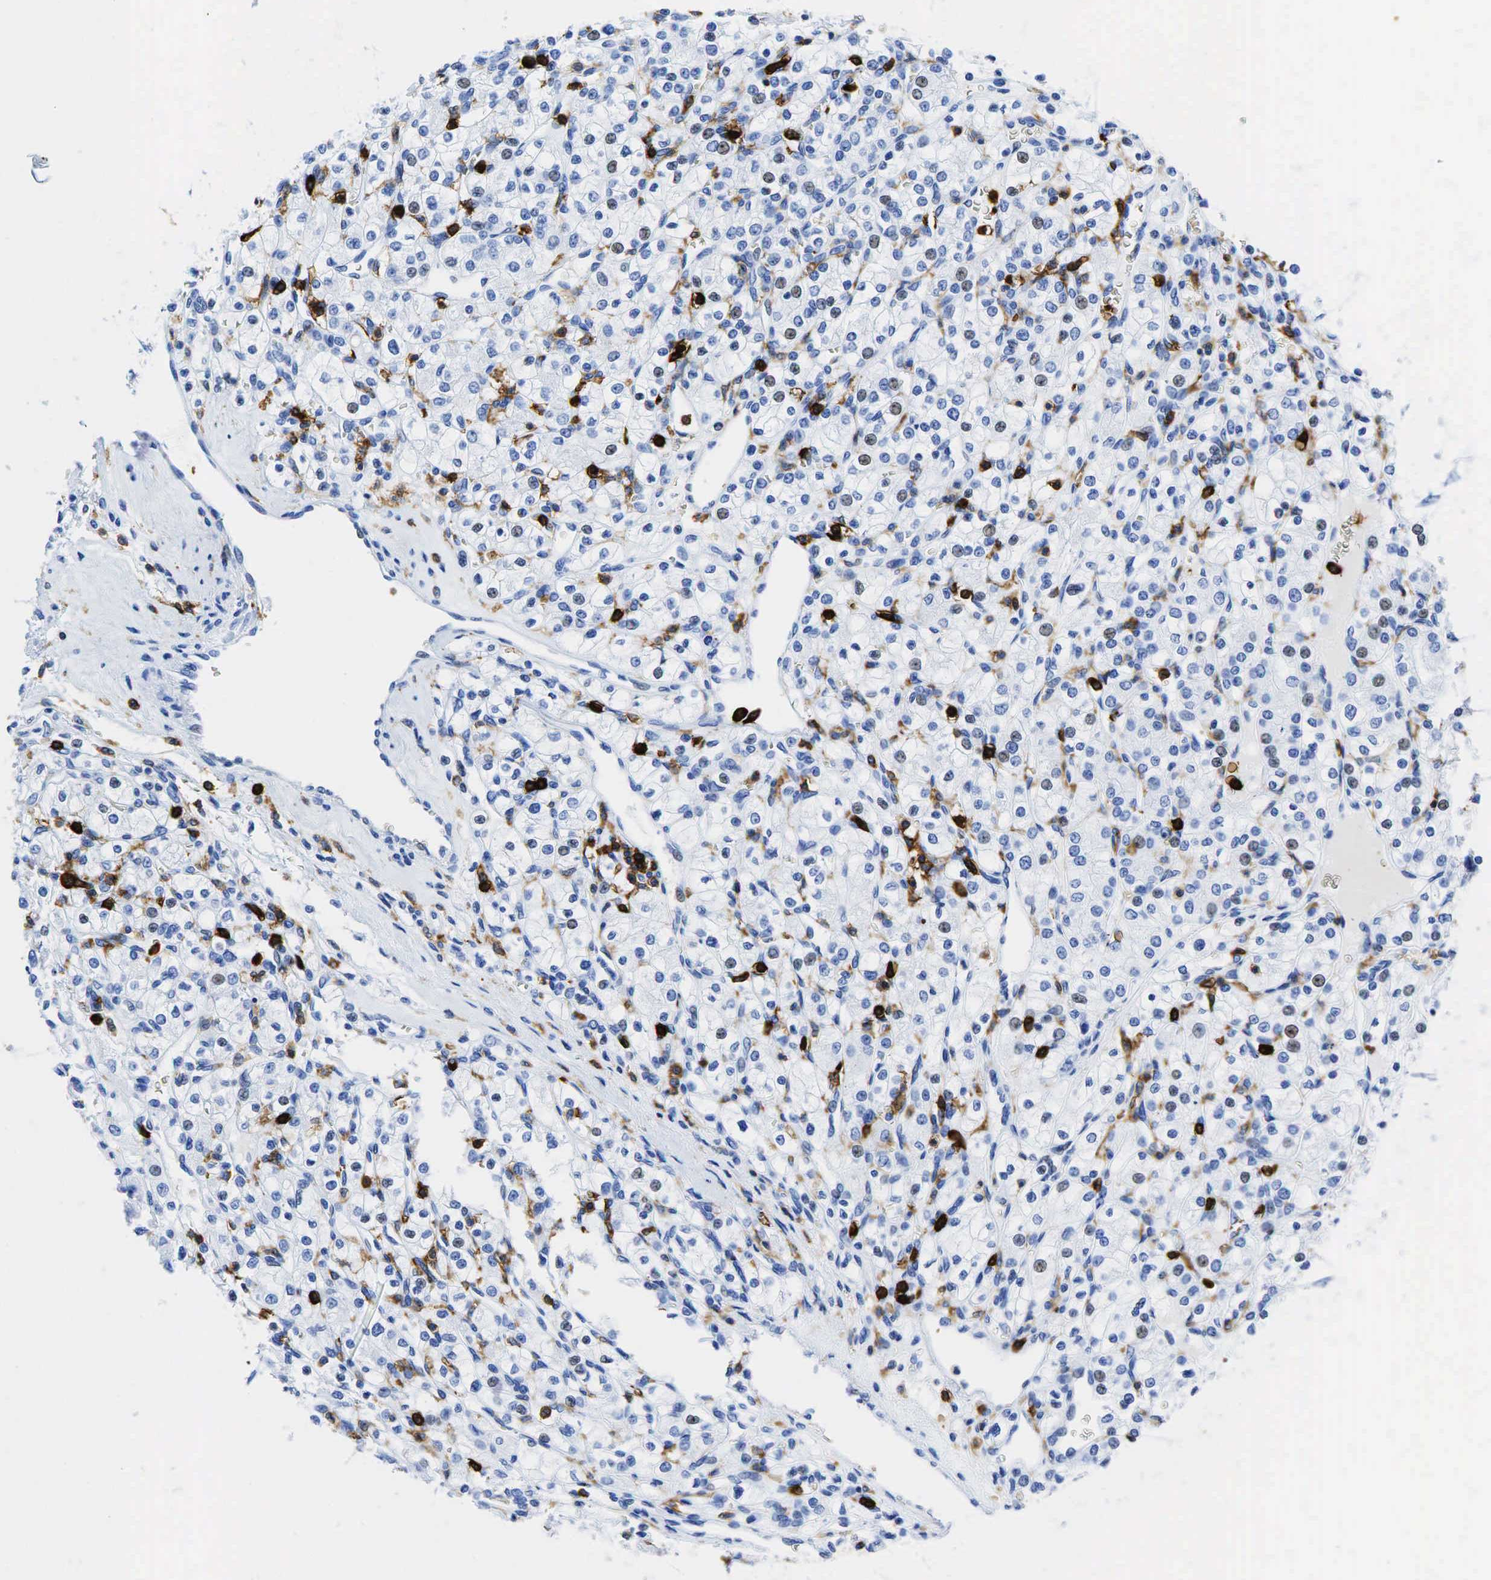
{"staining": {"intensity": "weak", "quantity": "<25%", "location": "nuclear"}, "tissue": "renal cancer", "cell_type": "Tumor cells", "image_type": "cancer", "snomed": [{"axis": "morphology", "description": "Adenocarcinoma, NOS"}, {"axis": "topography", "description": "Kidney"}], "caption": "Immunohistochemical staining of renal cancer (adenocarcinoma) displays no significant expression in tumor cells.", "gene": "PTPRC", "patient": {"sex": "female", "age": 62}}